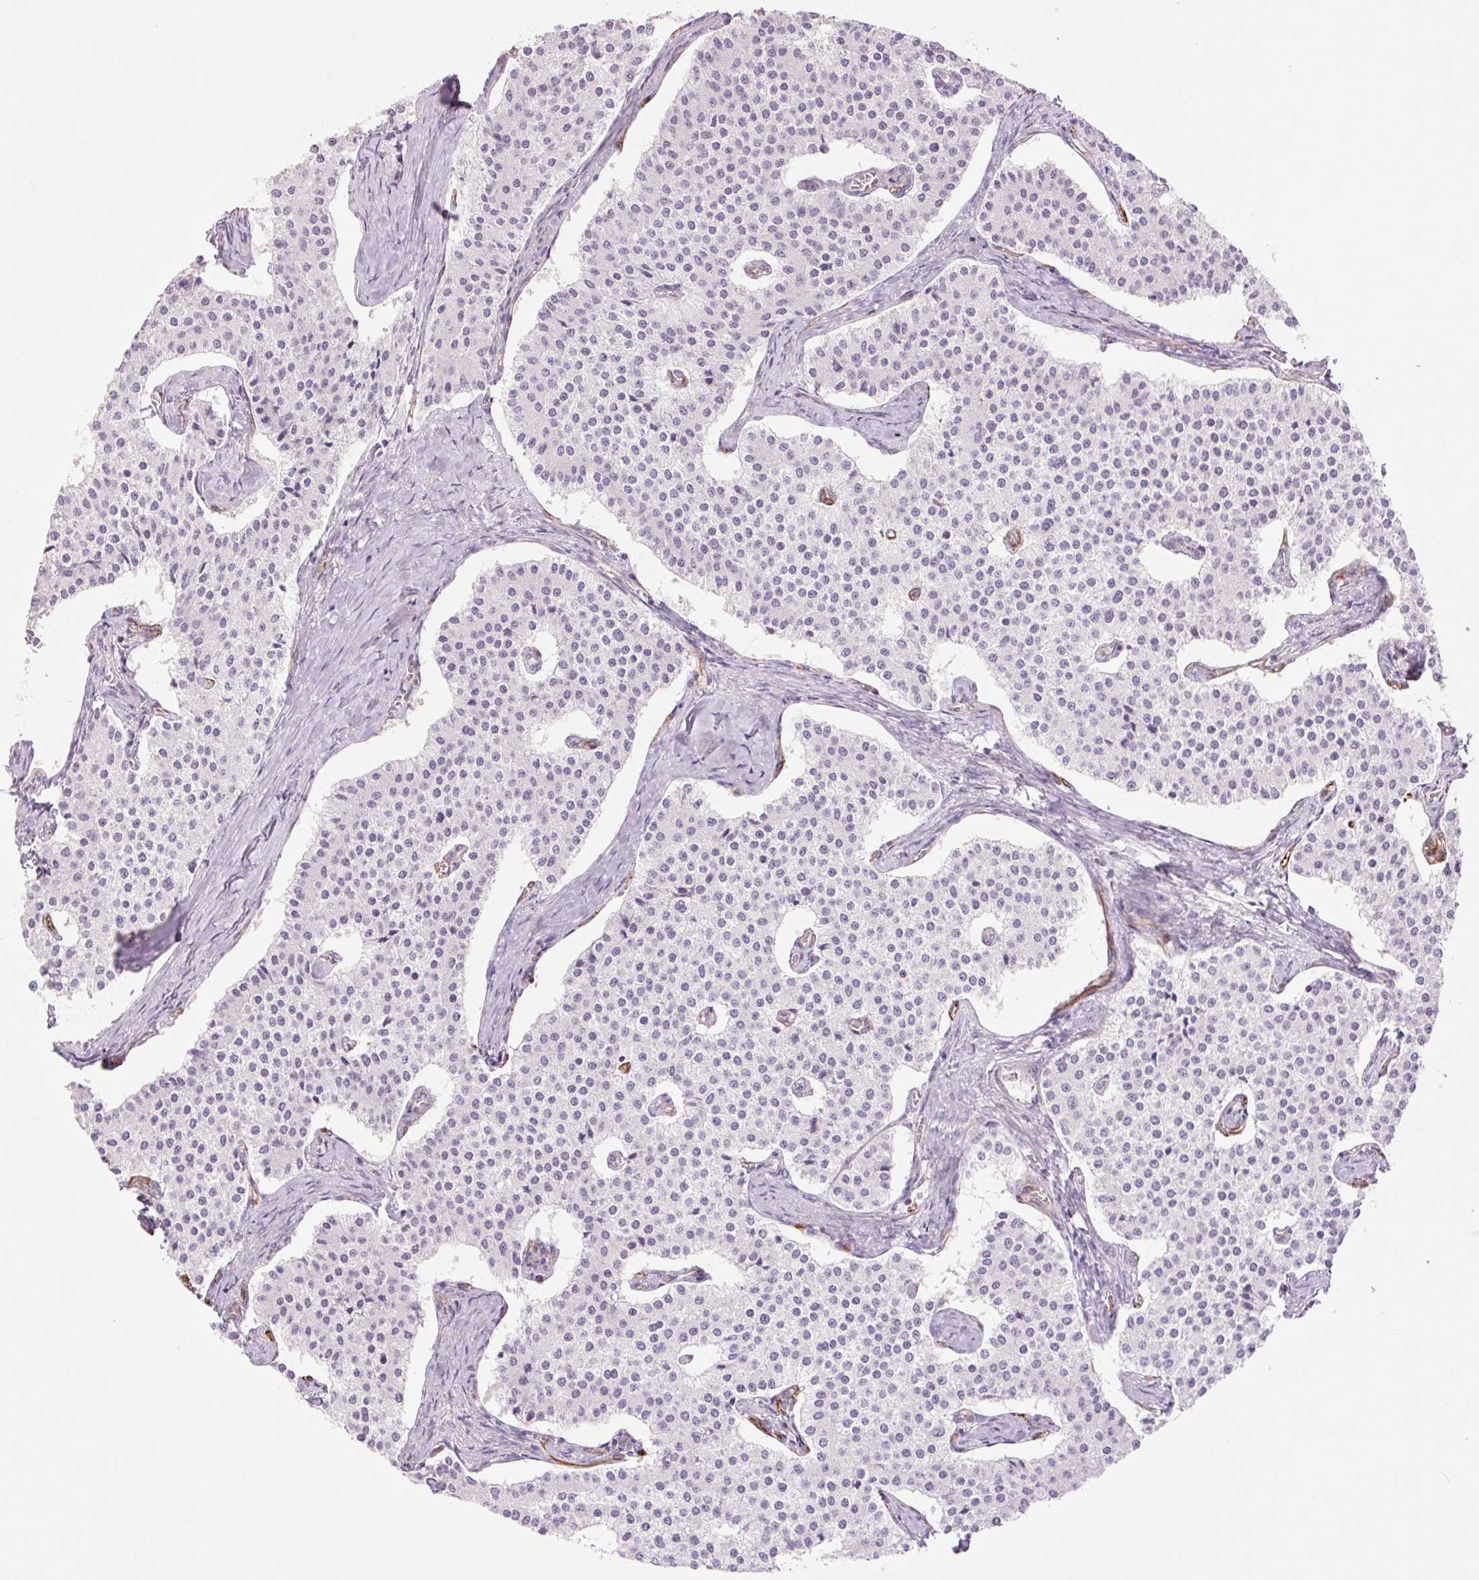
{"staining": {"intensity": "negative", "quantity": "none", "location": "none"}, "tissue": "carcinoid", "cell_type": "Tumor cells", "image_type": "cancer", "snomed": [{"axis": "morphology", "description": "Carcinoid, malignant, NOS"}, {"axis": "topography", "description": "Colon"}], "caption": "Tumor cells show no significant expression in malignant carcinoid.", "gene": "ZFYVE21", "patient": {"sex": "female", "age": 52}}